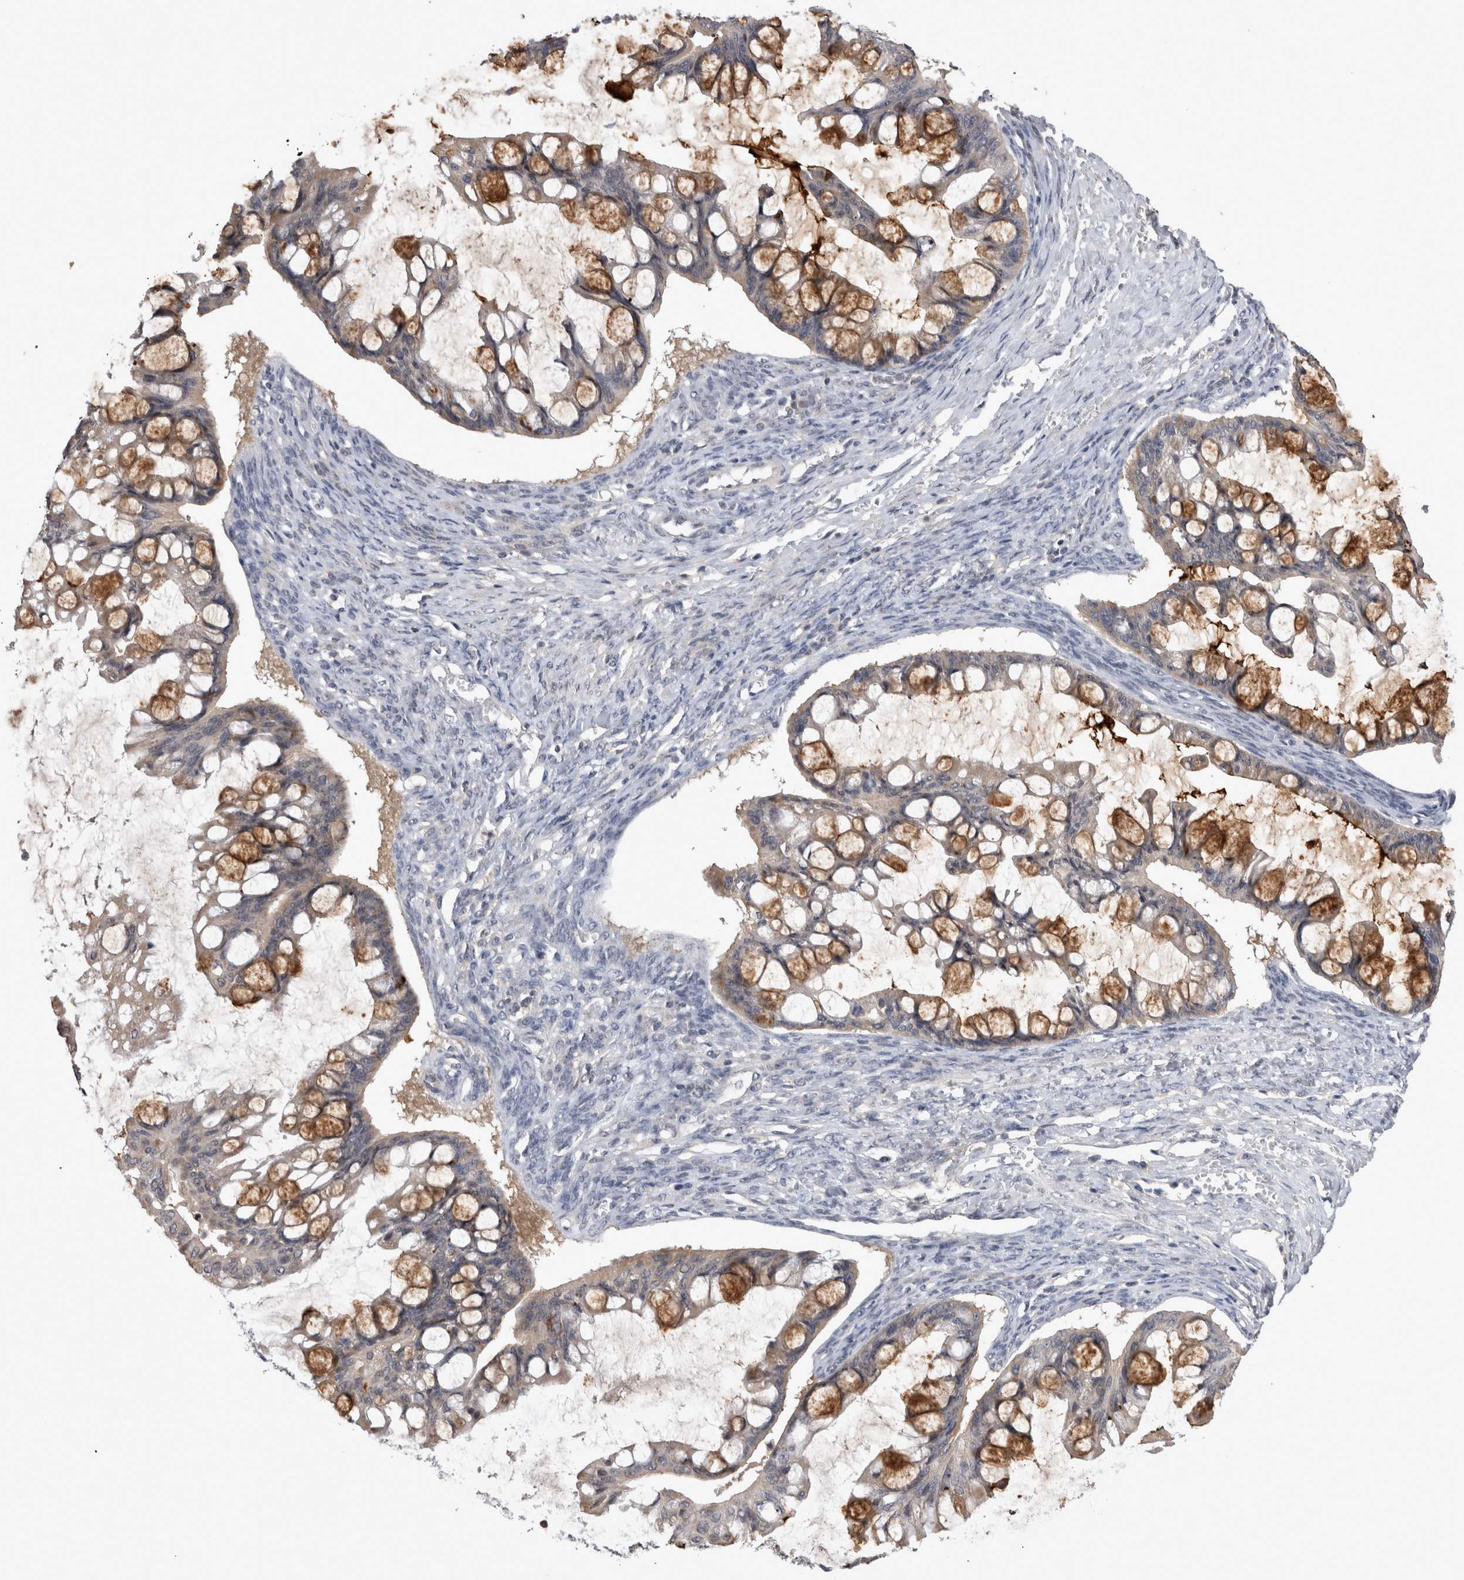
{"staining": {"intensity": "moderate", "quantity": "25%-75%", "location": "cytoplasmic/membranous"}, "tissue": "ovarian cancer", "cell_type": "Tumor cells", "image_type": "cancer", "snomed": [{"axis": "morphology", "description": "Cystadenocarcinoma, mucinous, NOS"}, {"axis": "topography", "description": "Ovary"}], "caption": "This is a micrograph of IHC staining of ovarian cancer, which shows moderate expression in the cytoplasmic/membranous of tumor cells.", "gene": "ZNF114", "patient": {"sex": "female", "age": 73}}